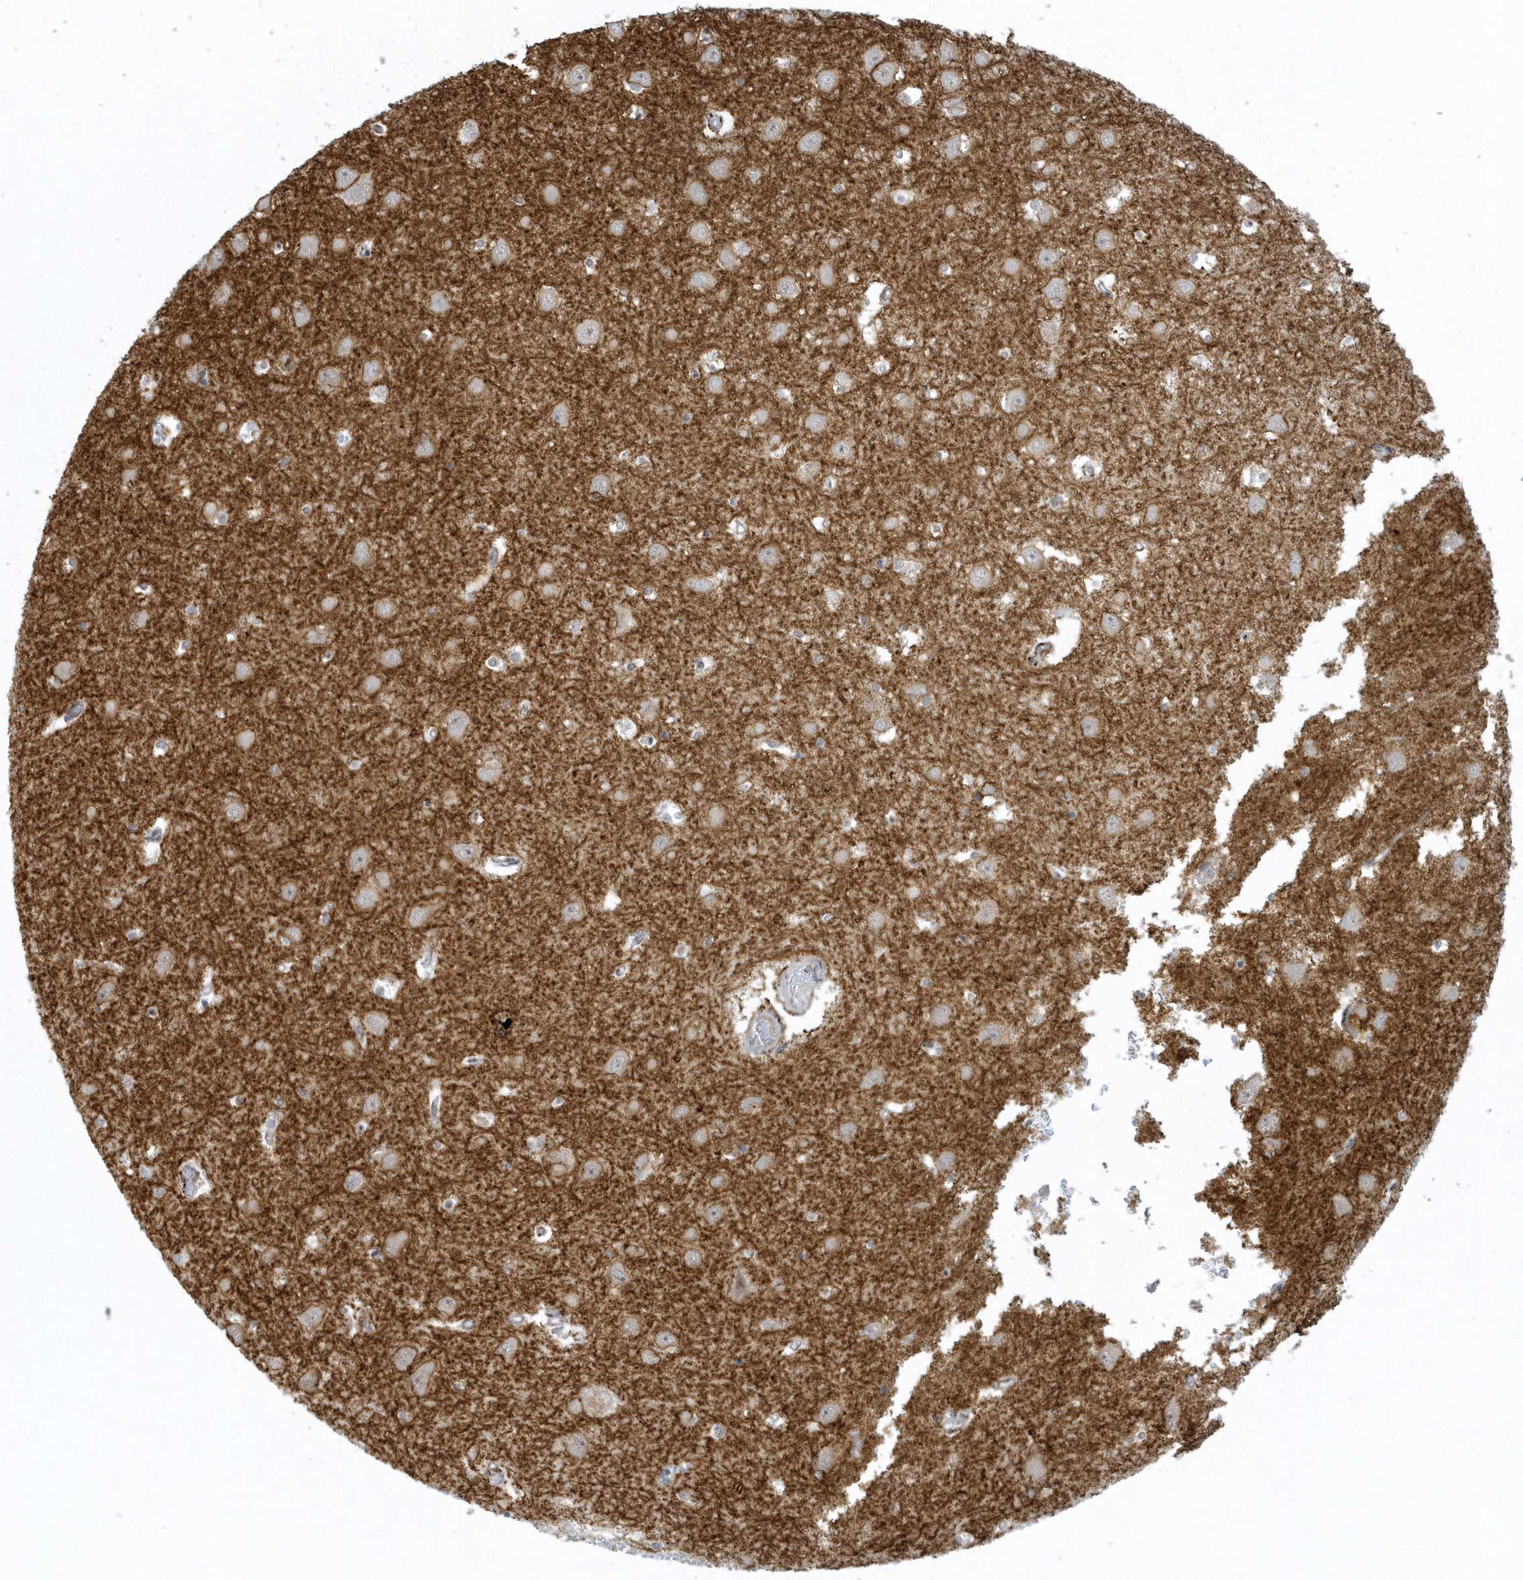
{"staining": {"intensity": "negative", "quantity": "none", "location": "none"}, "tissue": "hippocampus", "cell_type": "Glial cells", "image_type": "normal", "snomed": [{"axis": "morphology", "description": "Normal tissue, NOS"}, {"axis": "topography", "description": "Hippocampus"}], "caption": "Glial cells show no significant protein positivity in normal hippocampus.", "gene": "MASP2", "patient": {"sex": "male", "age": 70}}